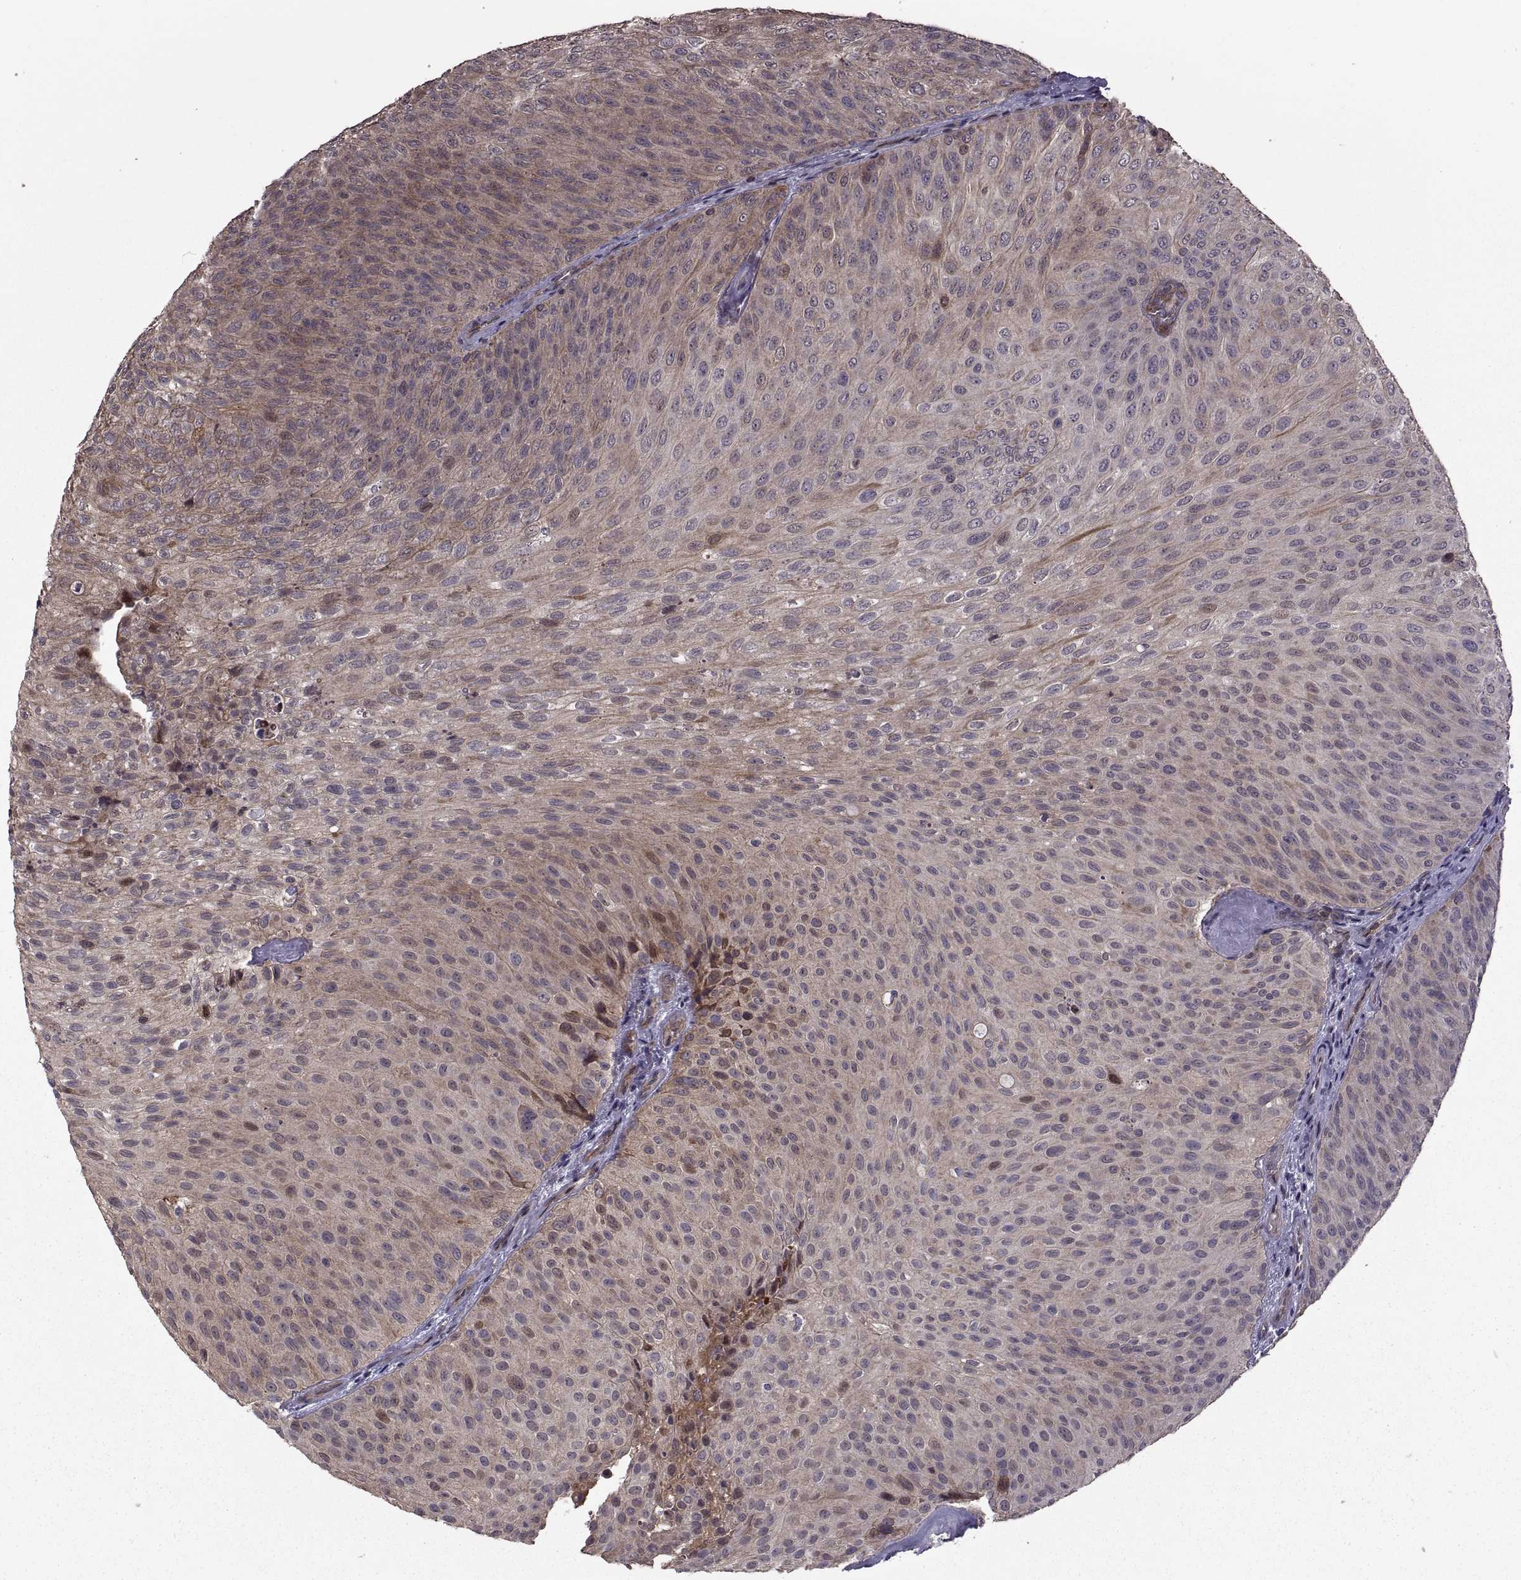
{"staining": {"intensity": "weak", "quantity": "25%-75%", "location": "cytoplasmic/membranous"}, "tissue": "urothelial cancer", "cell_type": "Tumor cells", "image_type": "cancer", "snomed": [{"axis": "morphology", "description": "Urothelial carcinoma, Low grade"}, {"axis": "topography", "description": "Urinary bladder"}], "caption": "High-magnification brightfield microscopy of urothelial cancer stained with DAB (brown) and counterstained with hematoxylin (blue). tumor cells exhibit weak cytoplasmic/membranous staining is appreciated in about25%-75% of cells.", "gene": "PMM2", "patient": {"sex": "male", "age": 78}}